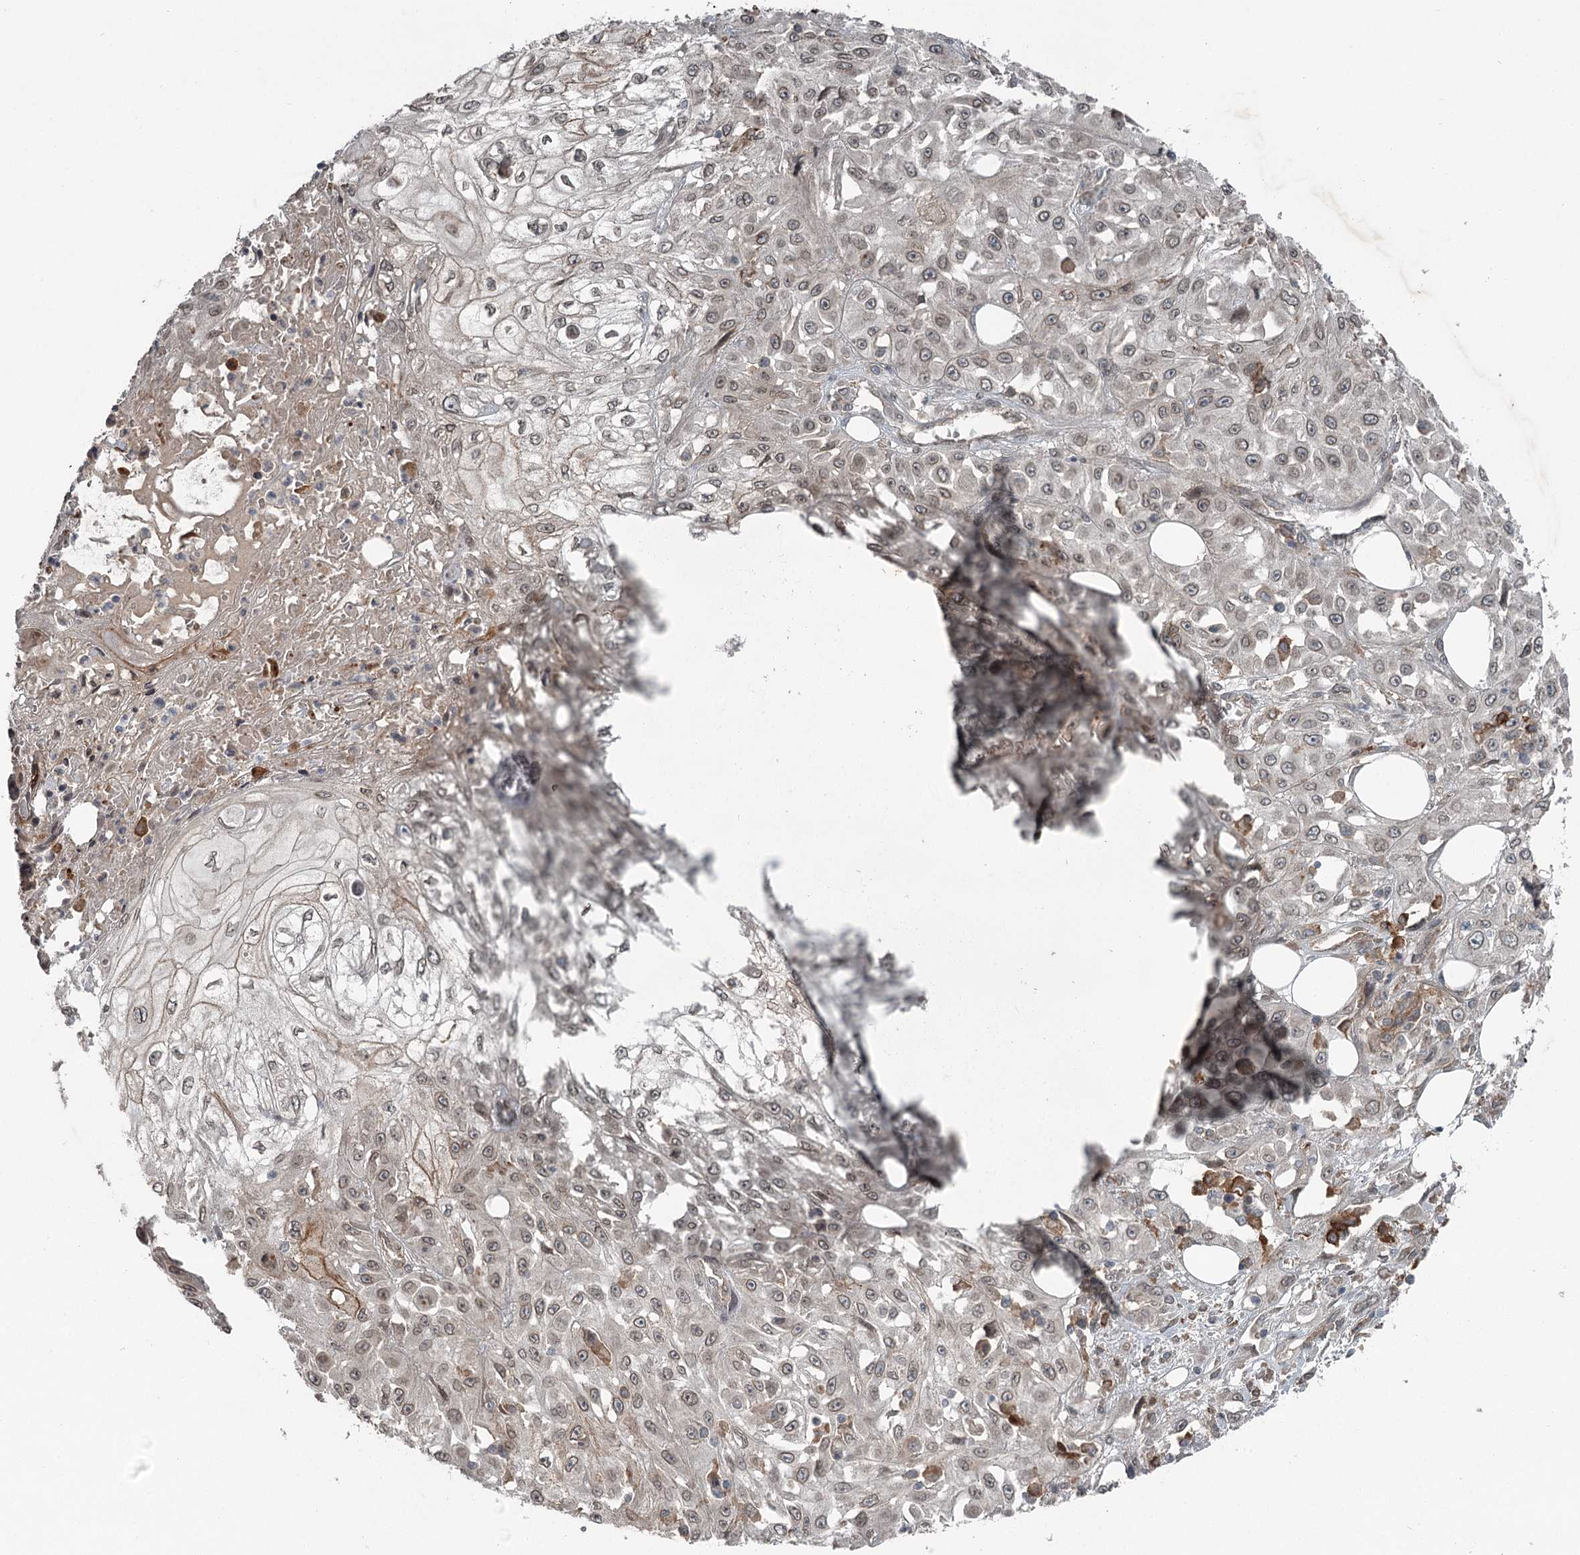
{"staining": {"intensity": "weak", "quantity": "25%-75%", "location": "nuclear"}, "tissue": "skin cancer", "cell_type": "Tumor cells", "image_type": "cancer", "snomed": [{"axis": "morphology", "description": "Squamous cell carcinoma, NOS"}, {"axis": "morphology", "description": "Squamous cell carcinoma, metastatic, NOS"}, {"axis": "topography", "description": "Skin"}, {"axis": "topography", "description": "Lymph node"}], "caption": "Tumor cells reveal weak nuclear expression in approximately 25%-75% of cells in skin cancer.", "gene": "SLC39A8", "patient": {"sex": "male", "age": 75}}